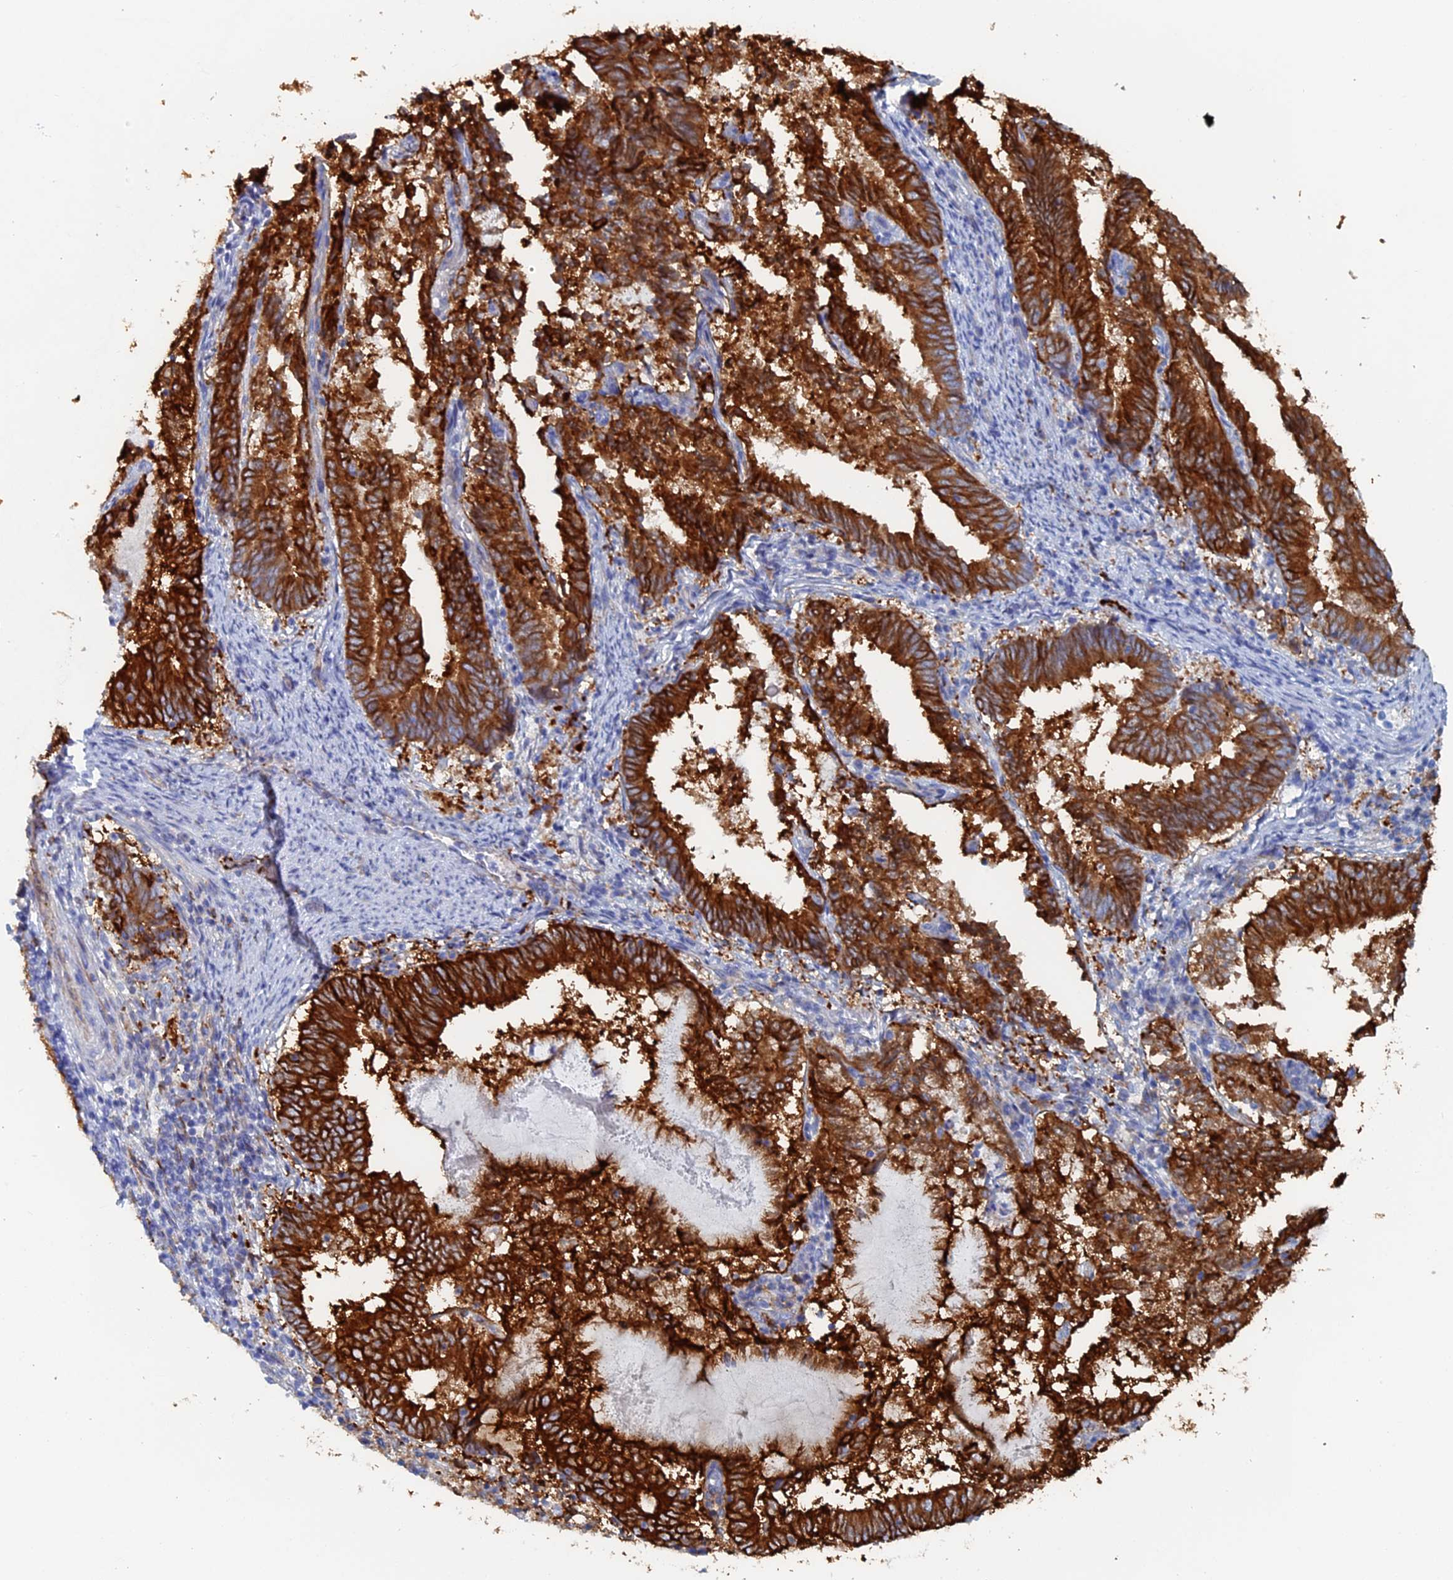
{"staining": {"intensity": "strong", "quantity": ">75%", "location": "cytoplasmic/membranous"}, "tissue": "endometrial cancer", "cell_type": "Tumor cells", "image_type": "cancer", "snomed": [{"axis": "morphology", "description": "Adenocarcinoma, NOS"}, {"axis": "topography", "description": "Endometrium"}], "caption": "Protein positivity by immunohistochemistry demonstrates strong cytoplasmic/membranous expression in approximately >75% of tumor cells in endometrial cancer (adenocarcinoma).", "gene": "COG7", "patient": {"sex": "female", "age": 80}}